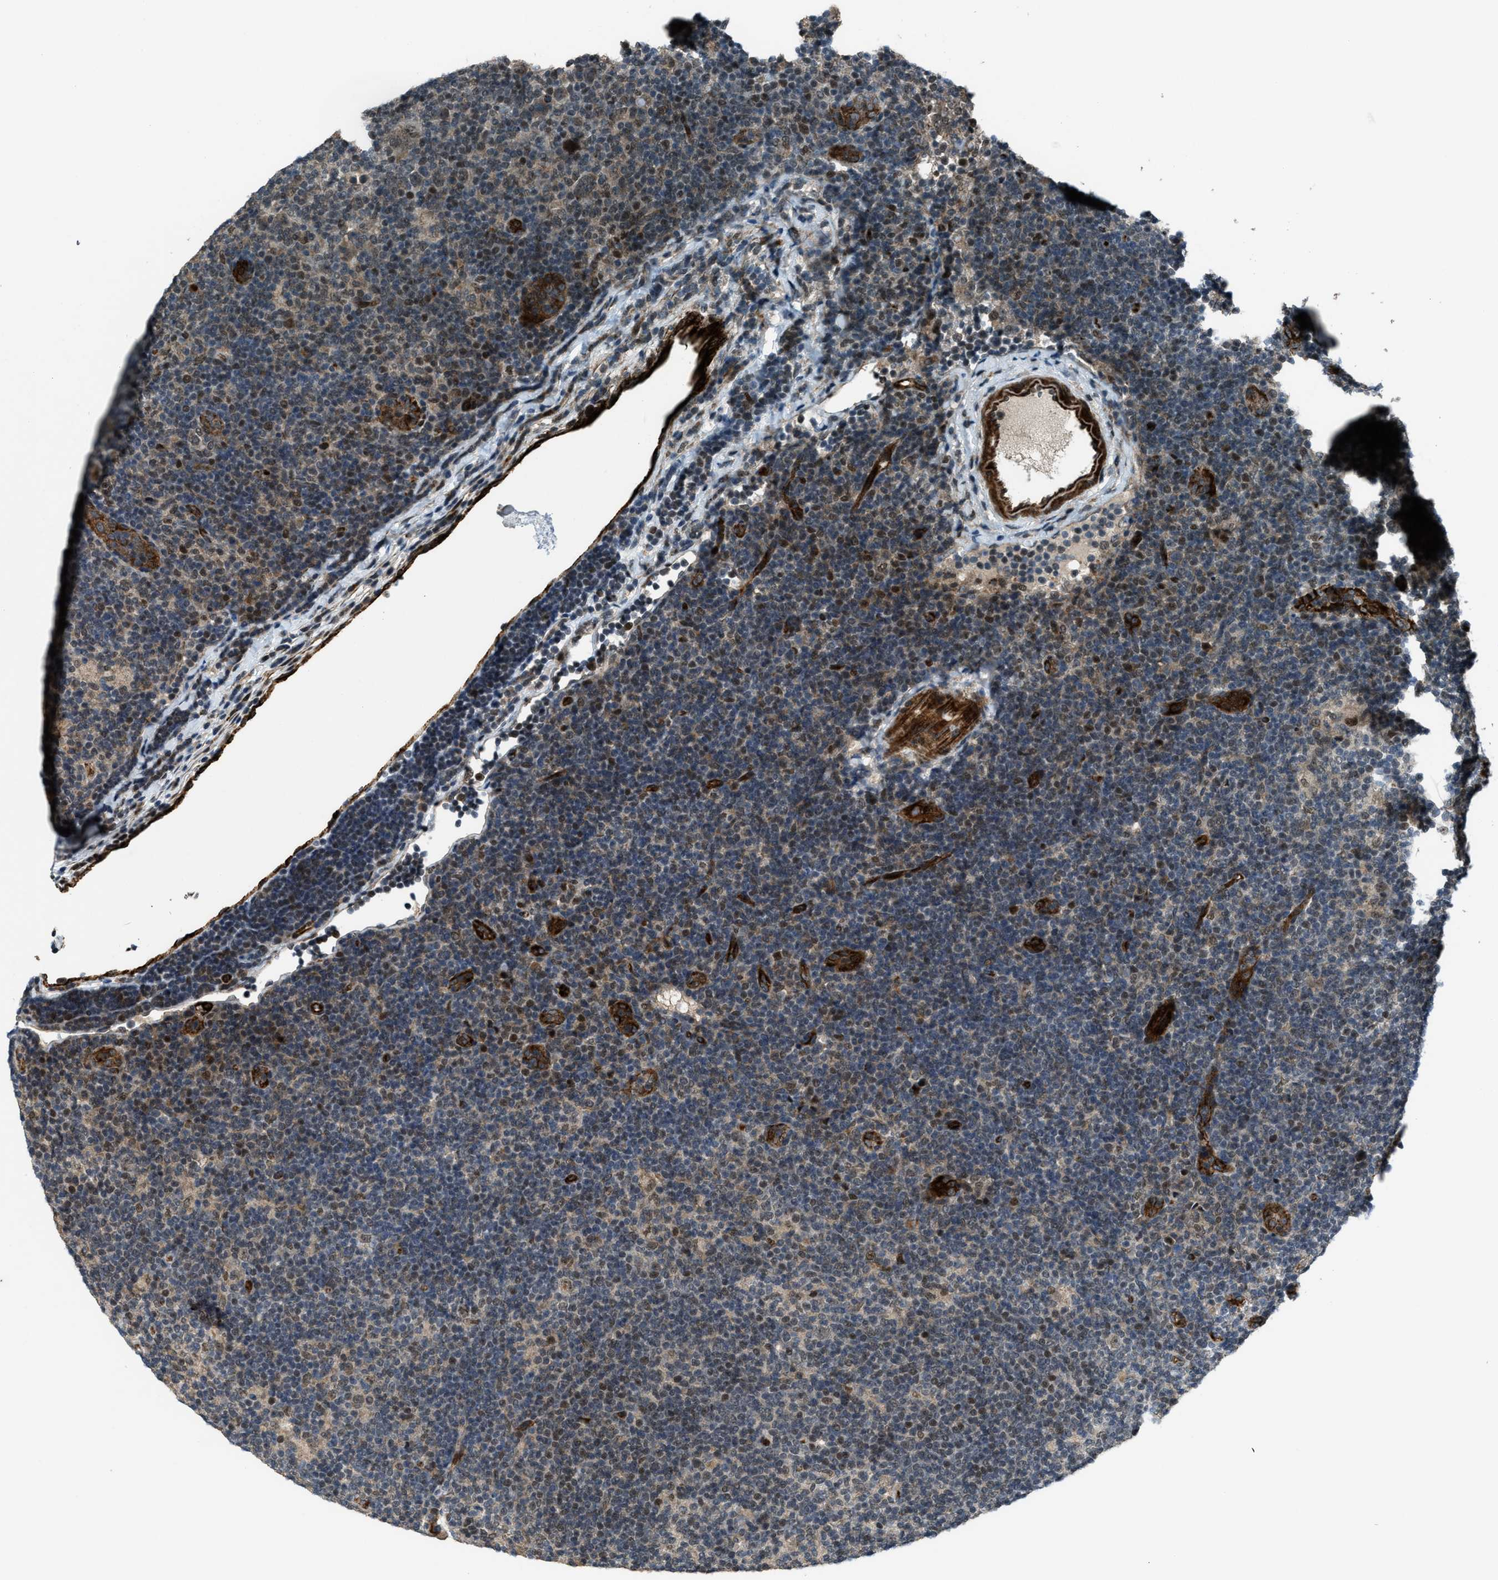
{"staining": {"intensity": "weak", "quantity": "<25%", "location": "nuclear"}, "tissue": "lymphoma", "cell_type": "Tumor cells", "image_type": "cancer", "snomed": [{"axis": "morphology", "description": "Hodgkin's disease, NOS"}, {"axis": "topography", "description": "Lymph node"}], "caption": "Hodgkin's disease stained for a protein using IHC shows no positivity tumor cells.", "gene": "DPF2", "patient": {"sex": "female", "age": 57}}